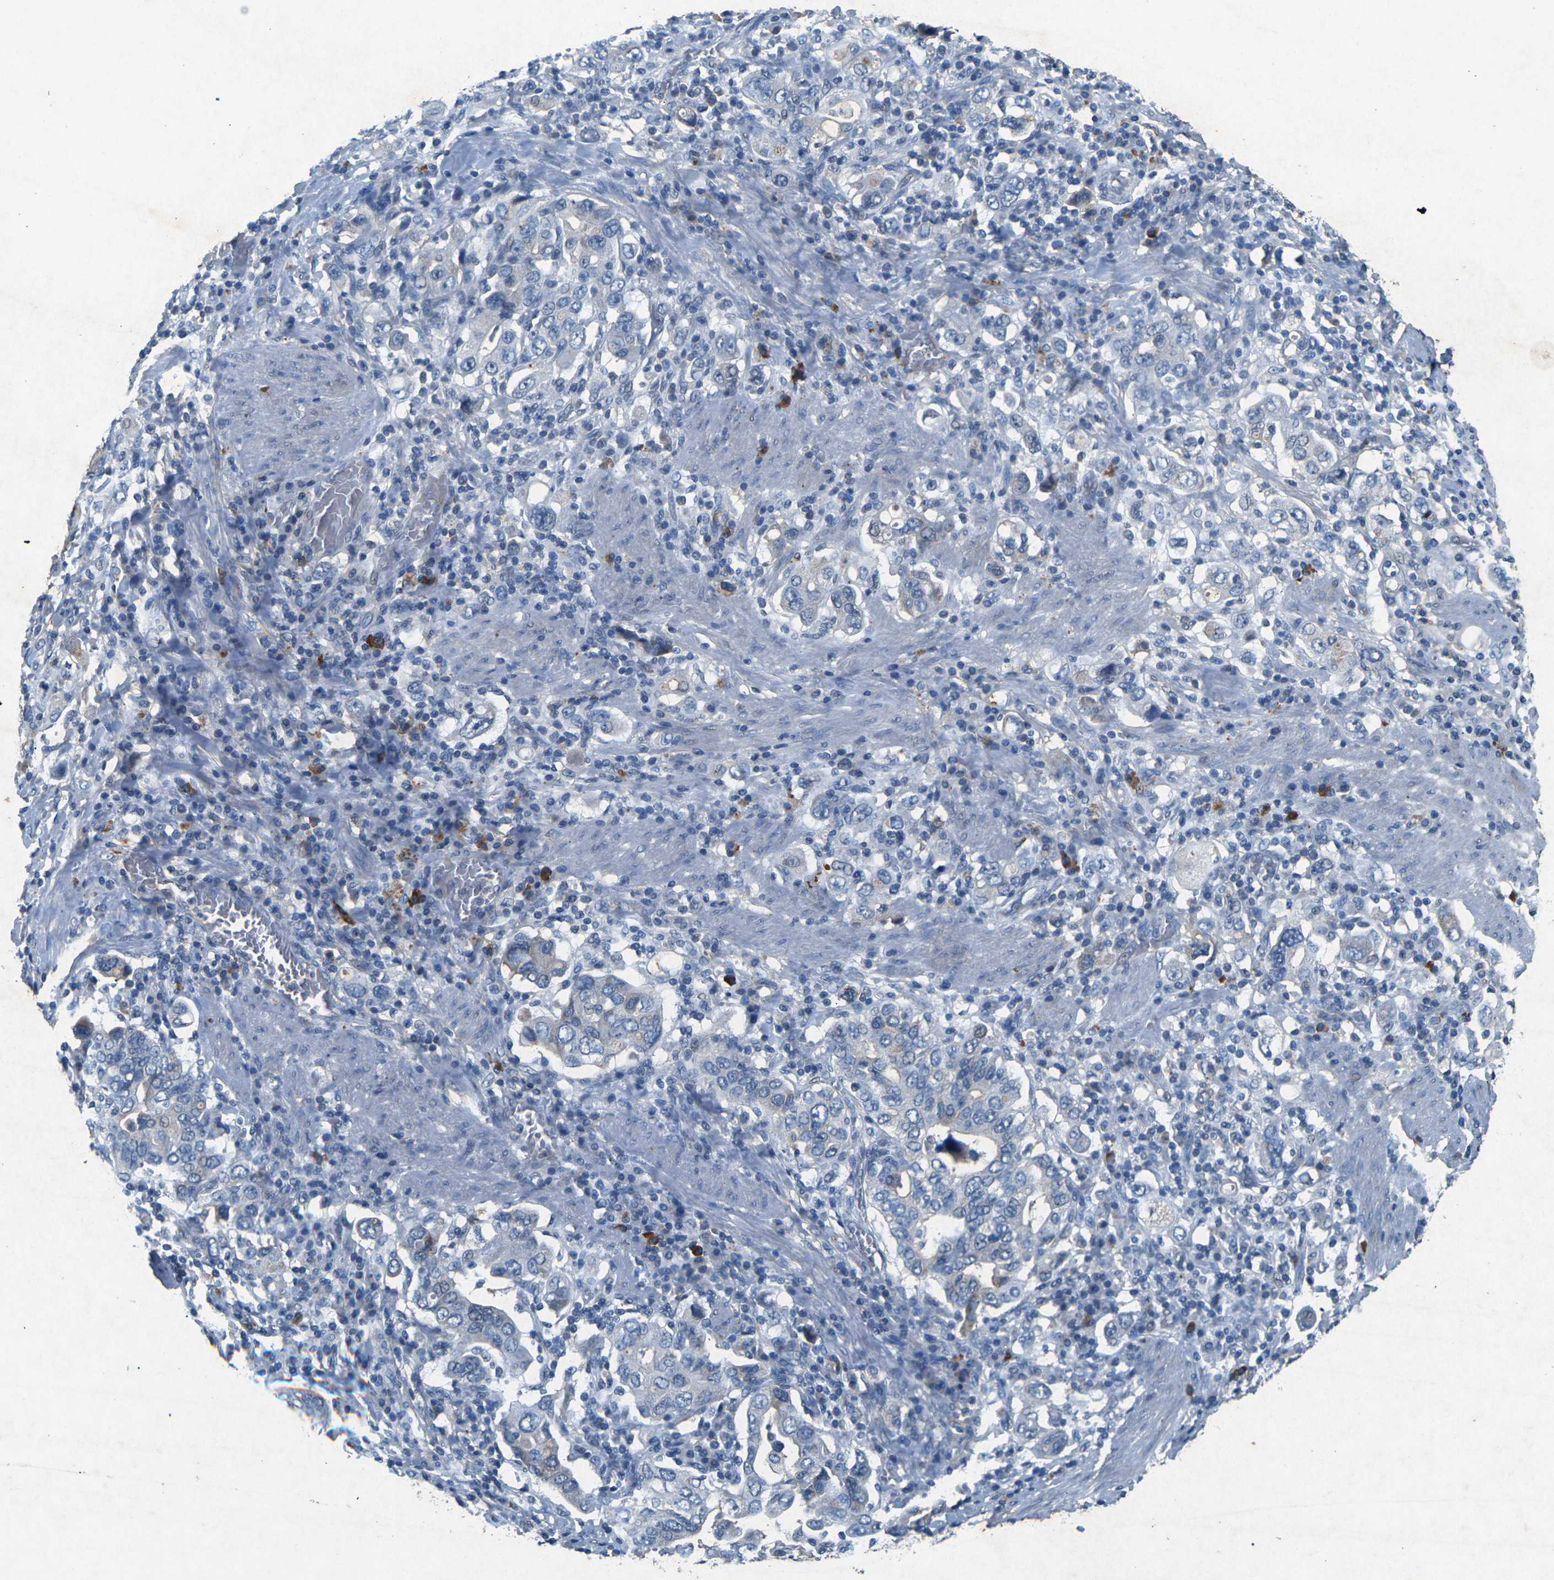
{"staining": {"intensity": "weak", "quantity": "<25%", "location": "cytoplasmic/membranous"}, "tissue": "stomach cancer", "cell_type": "Tumor cells", "image_type": "cancer", "snomed": [{"axis": "morphology", "description": "Adenocarcinoma, NOS"}, {"axis": "topography", "description": "Stomach, upper"}], "caption": "Protein analysis of stomach adenocarcinoma demonstrates no significant positivity in tumor cells.", "gene": "PLG", "patient": {"sex": "male", "age": 62}}